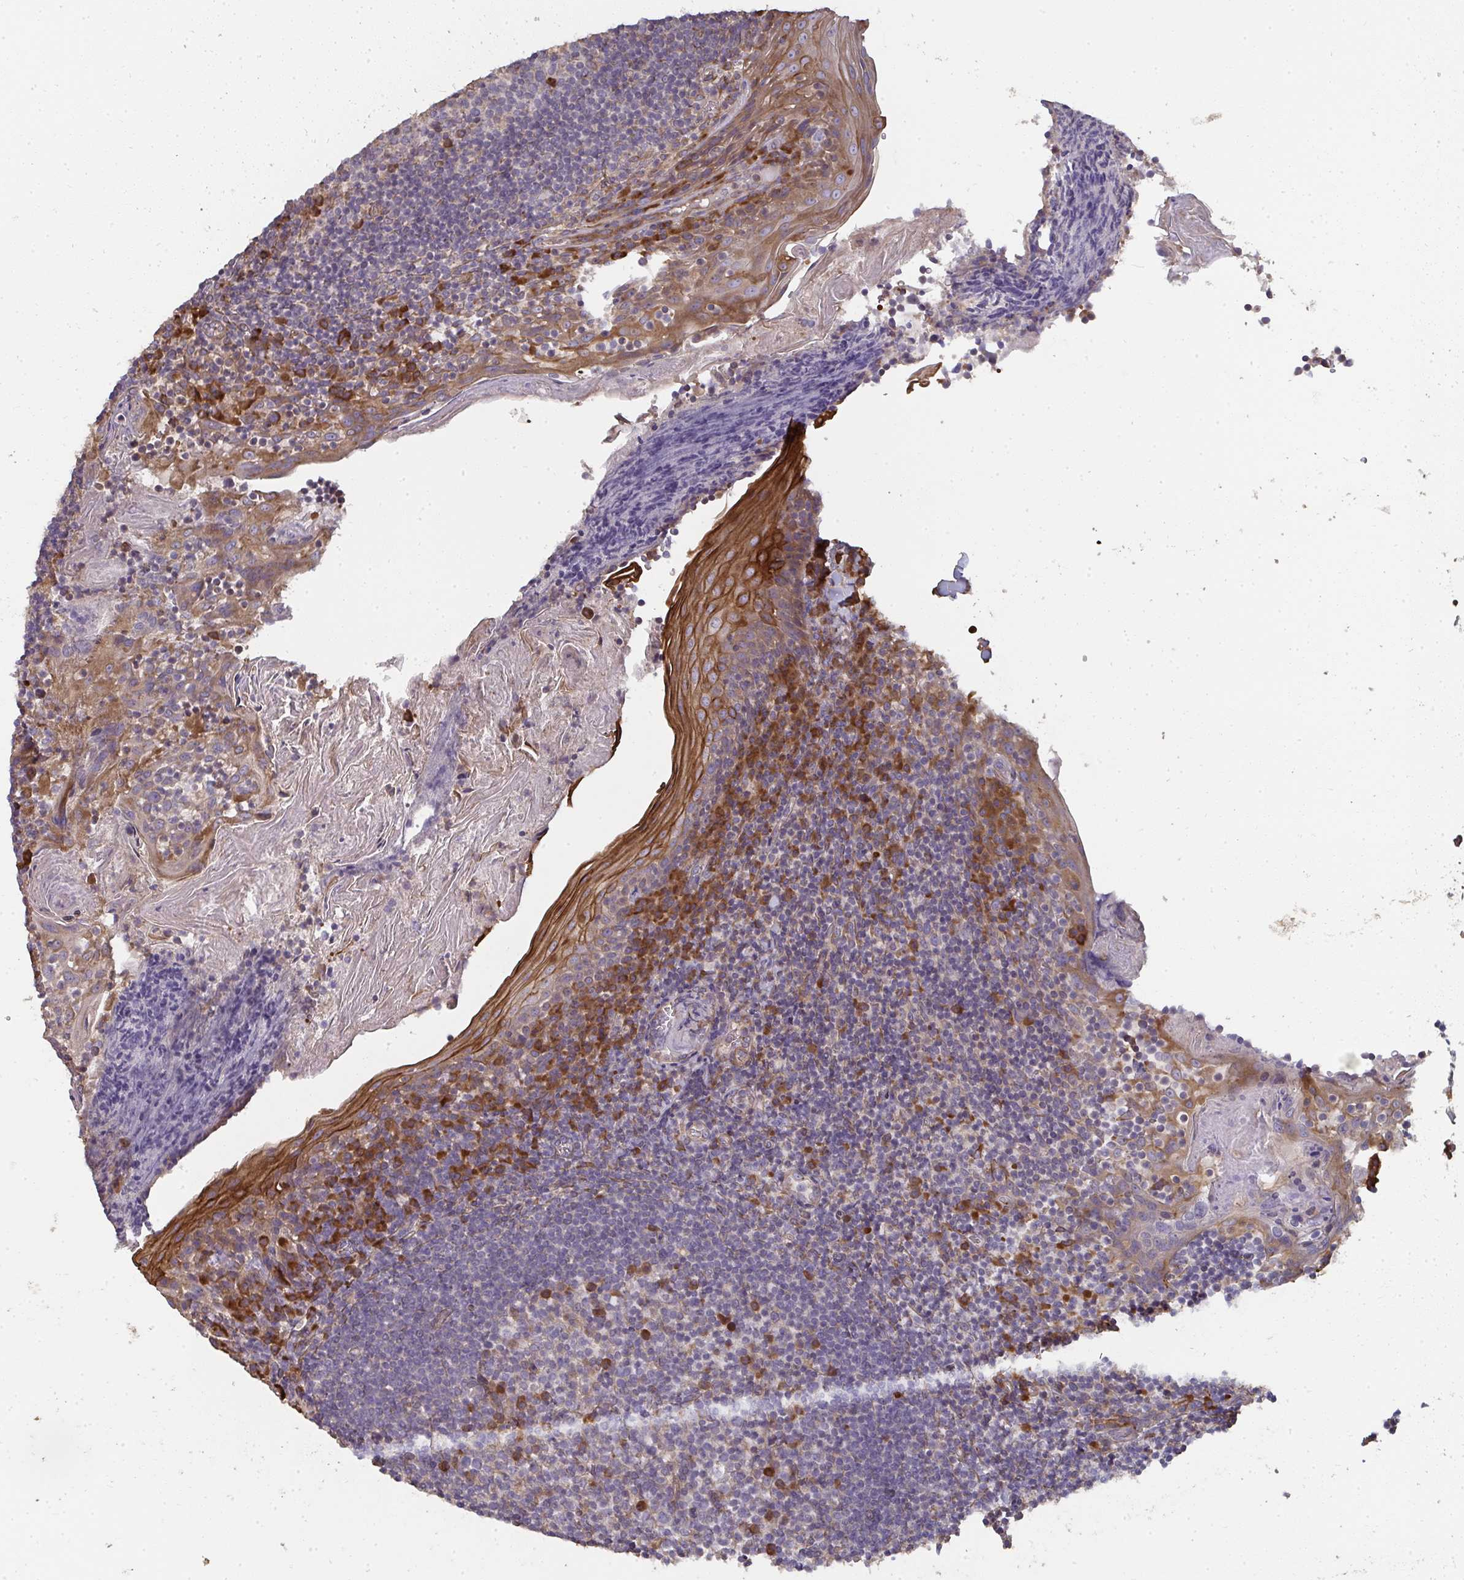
{"staining": {"intensity": "strong", "quantity": "<25%", "location": "cytoplasmic/membranous"}, "tissue": "tonsil", "cell_type": "Germinal center cells", "image_type": "normal", "snomed": [{"axis": "morphology", "description": "Normal tissue, NOS"}, {"axis": "topography", "description": "Tonsil"}], "caption": "This histopathology image displays unremarkable tonsil stained with immunohistochemistry (IHC) to label a protein in brown. The cytoplasmic/membranous of germinal center cells show strong positivity for the protein. Nuclei are counter-stained blue.", "gene": "ZFYVE28", "patient": {"sex": "female", "age": 10}}